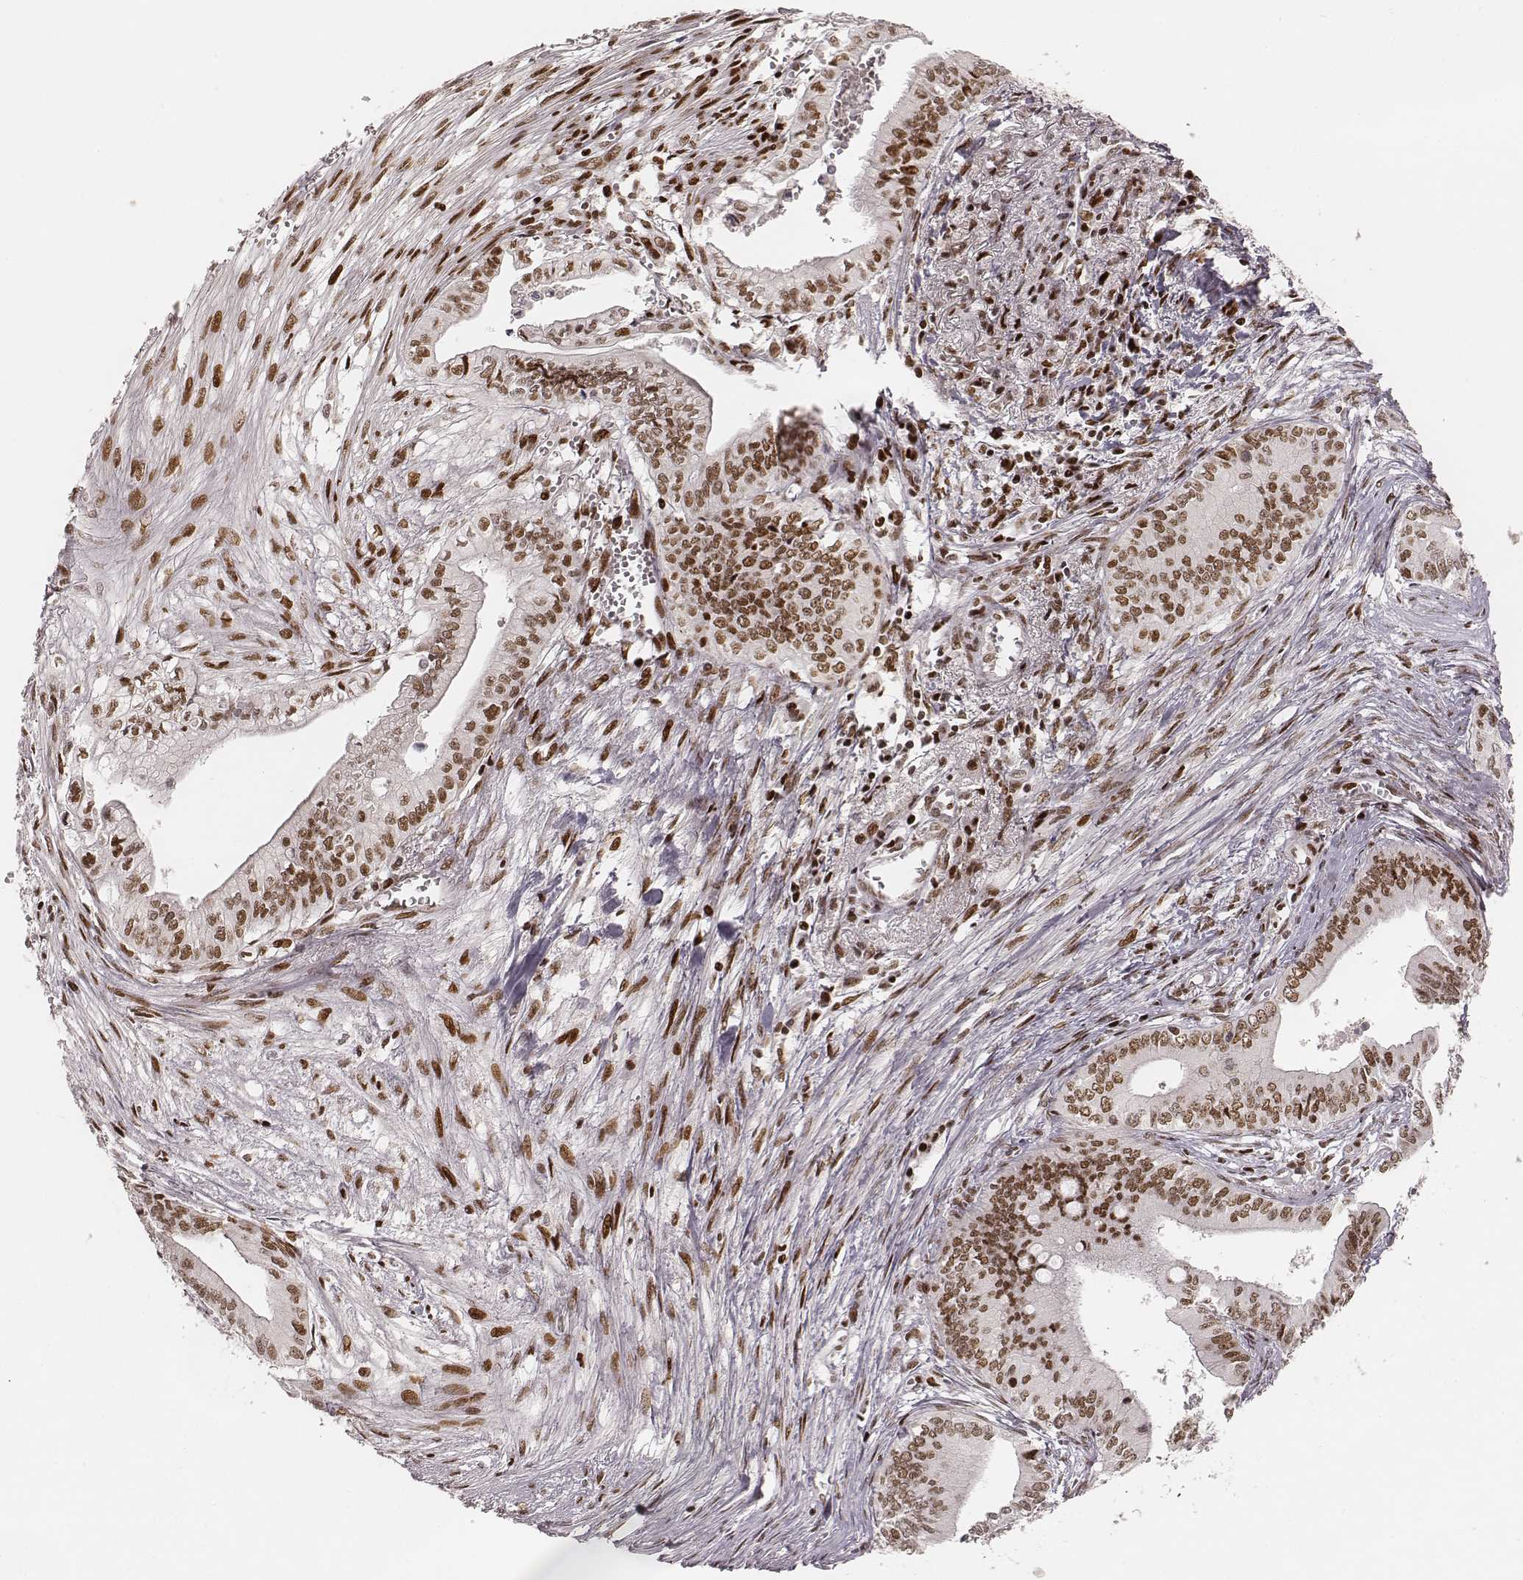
{"staining": {"intensity": "moderate", "quantity": ">75%", "location": "nuclear"}, "tissue": "pancreatic cancer", "cell_type": "Tumor cells", "image_type": "cancer", "snomed": [{"axis": "morphology", "description": "Adenocarcinoma, NOS"}, {"axis": "topography", "description": "Pancreas"}], "caption": "Pancreatic cancer (adenocarcinoma) stained with a protein marker shows moderate staining in tumor cells.", "gene": "HNRNPC", "patient": {"sex": "female", "age": 61}}